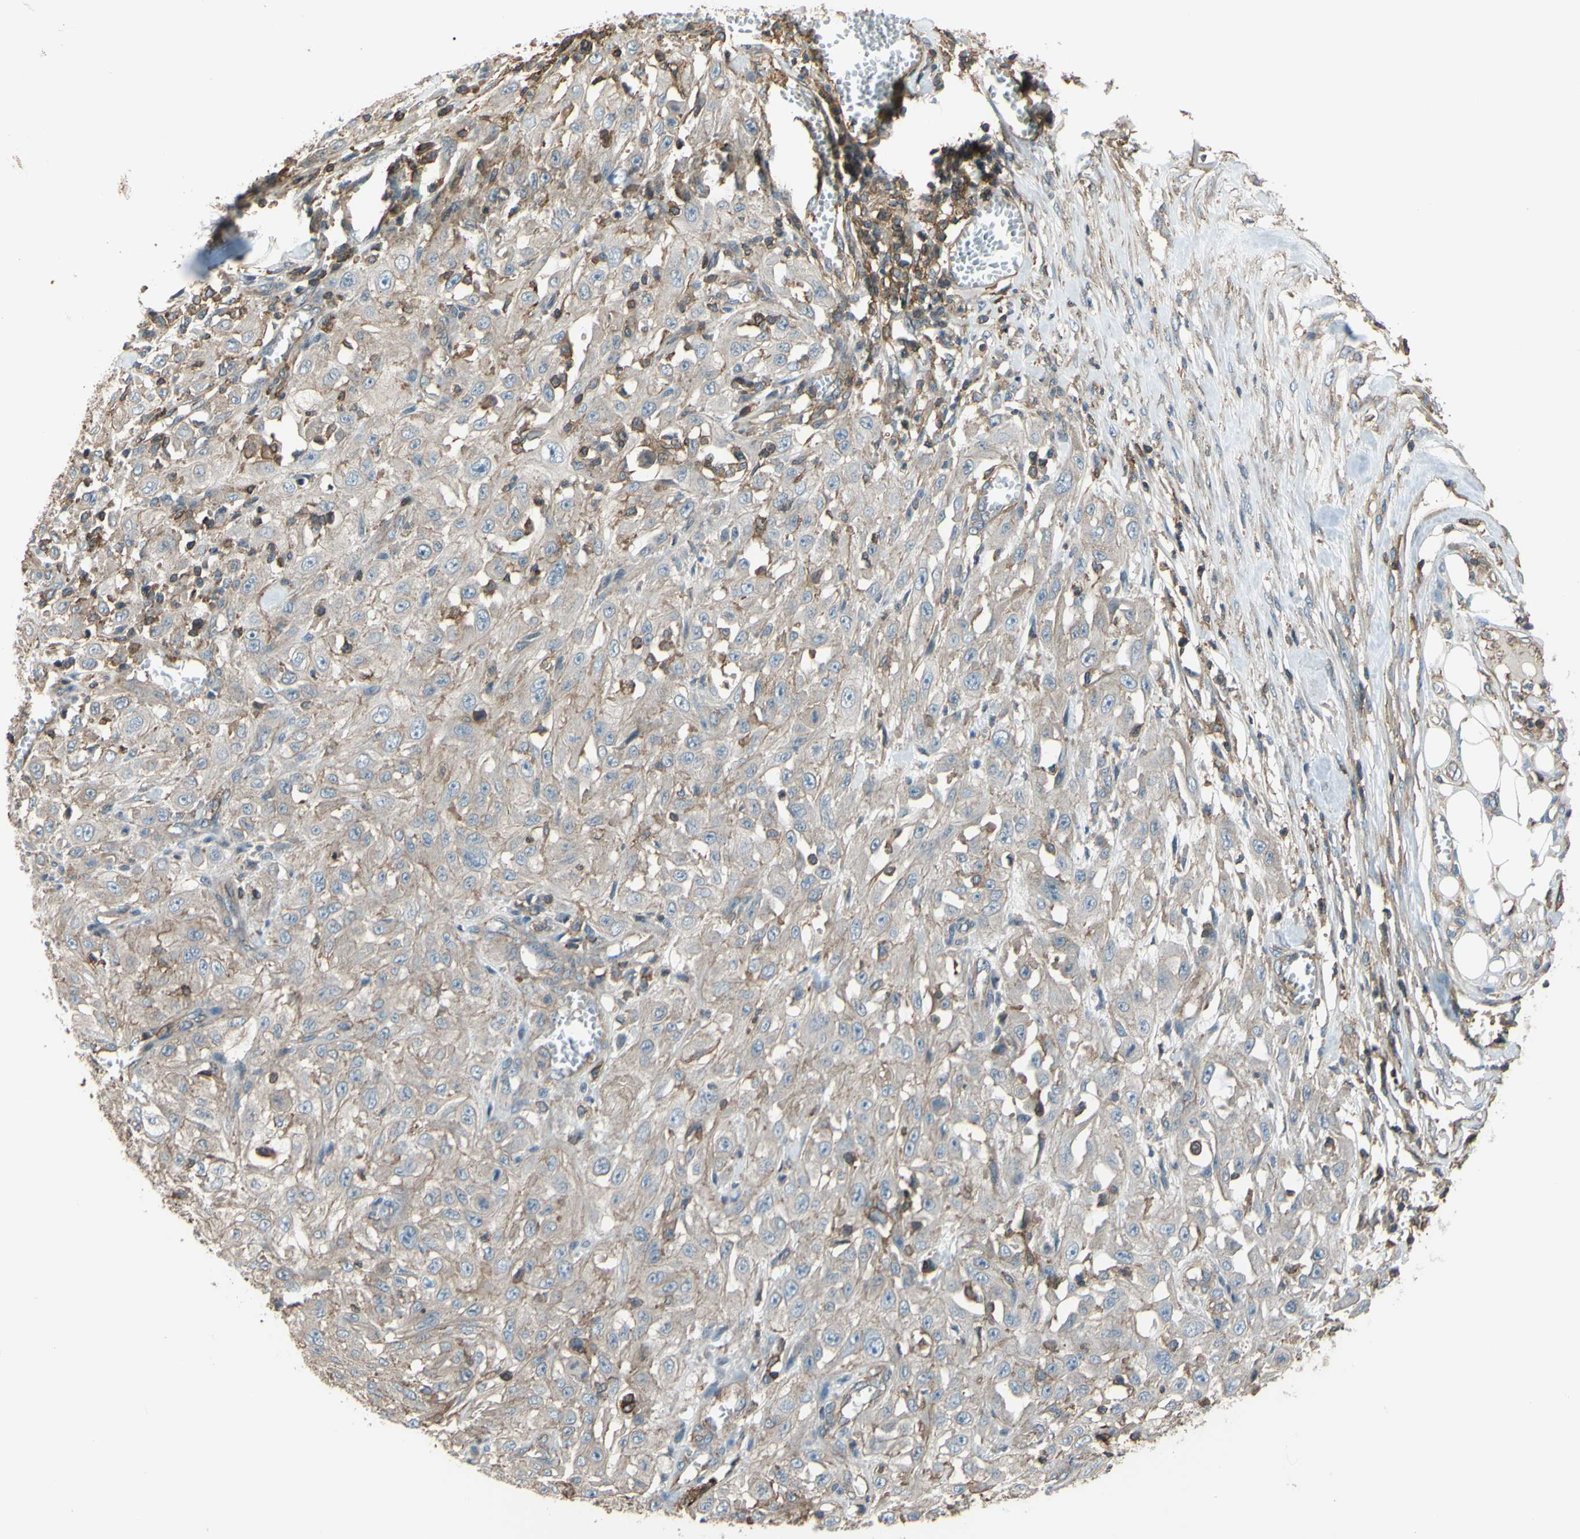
{"staining": {"intensity": "weak", "quantity": "<25%", "location": "cytoplasmic/membranous"}, "tissue": "skin cancer", "cell_type": "Tumor cells", "image_type": "cancer", "snomed": [{"axis": "morphology", "description": "Squamous cell carcinoma, NOS"}, {"axis": "morphology", "description": "Squamous cell carcinoma, metastatic, NOS"}, {"axis": "topography", "description": "Skin"}, {"axis": "topography", "description": "Lymph node"}], "caption": "Image shows no significant protein expression in tumor cells of skin squamous cell carcinoma.", "gene": "ADD3", "patient": {"sex": "male", "age": 75}}